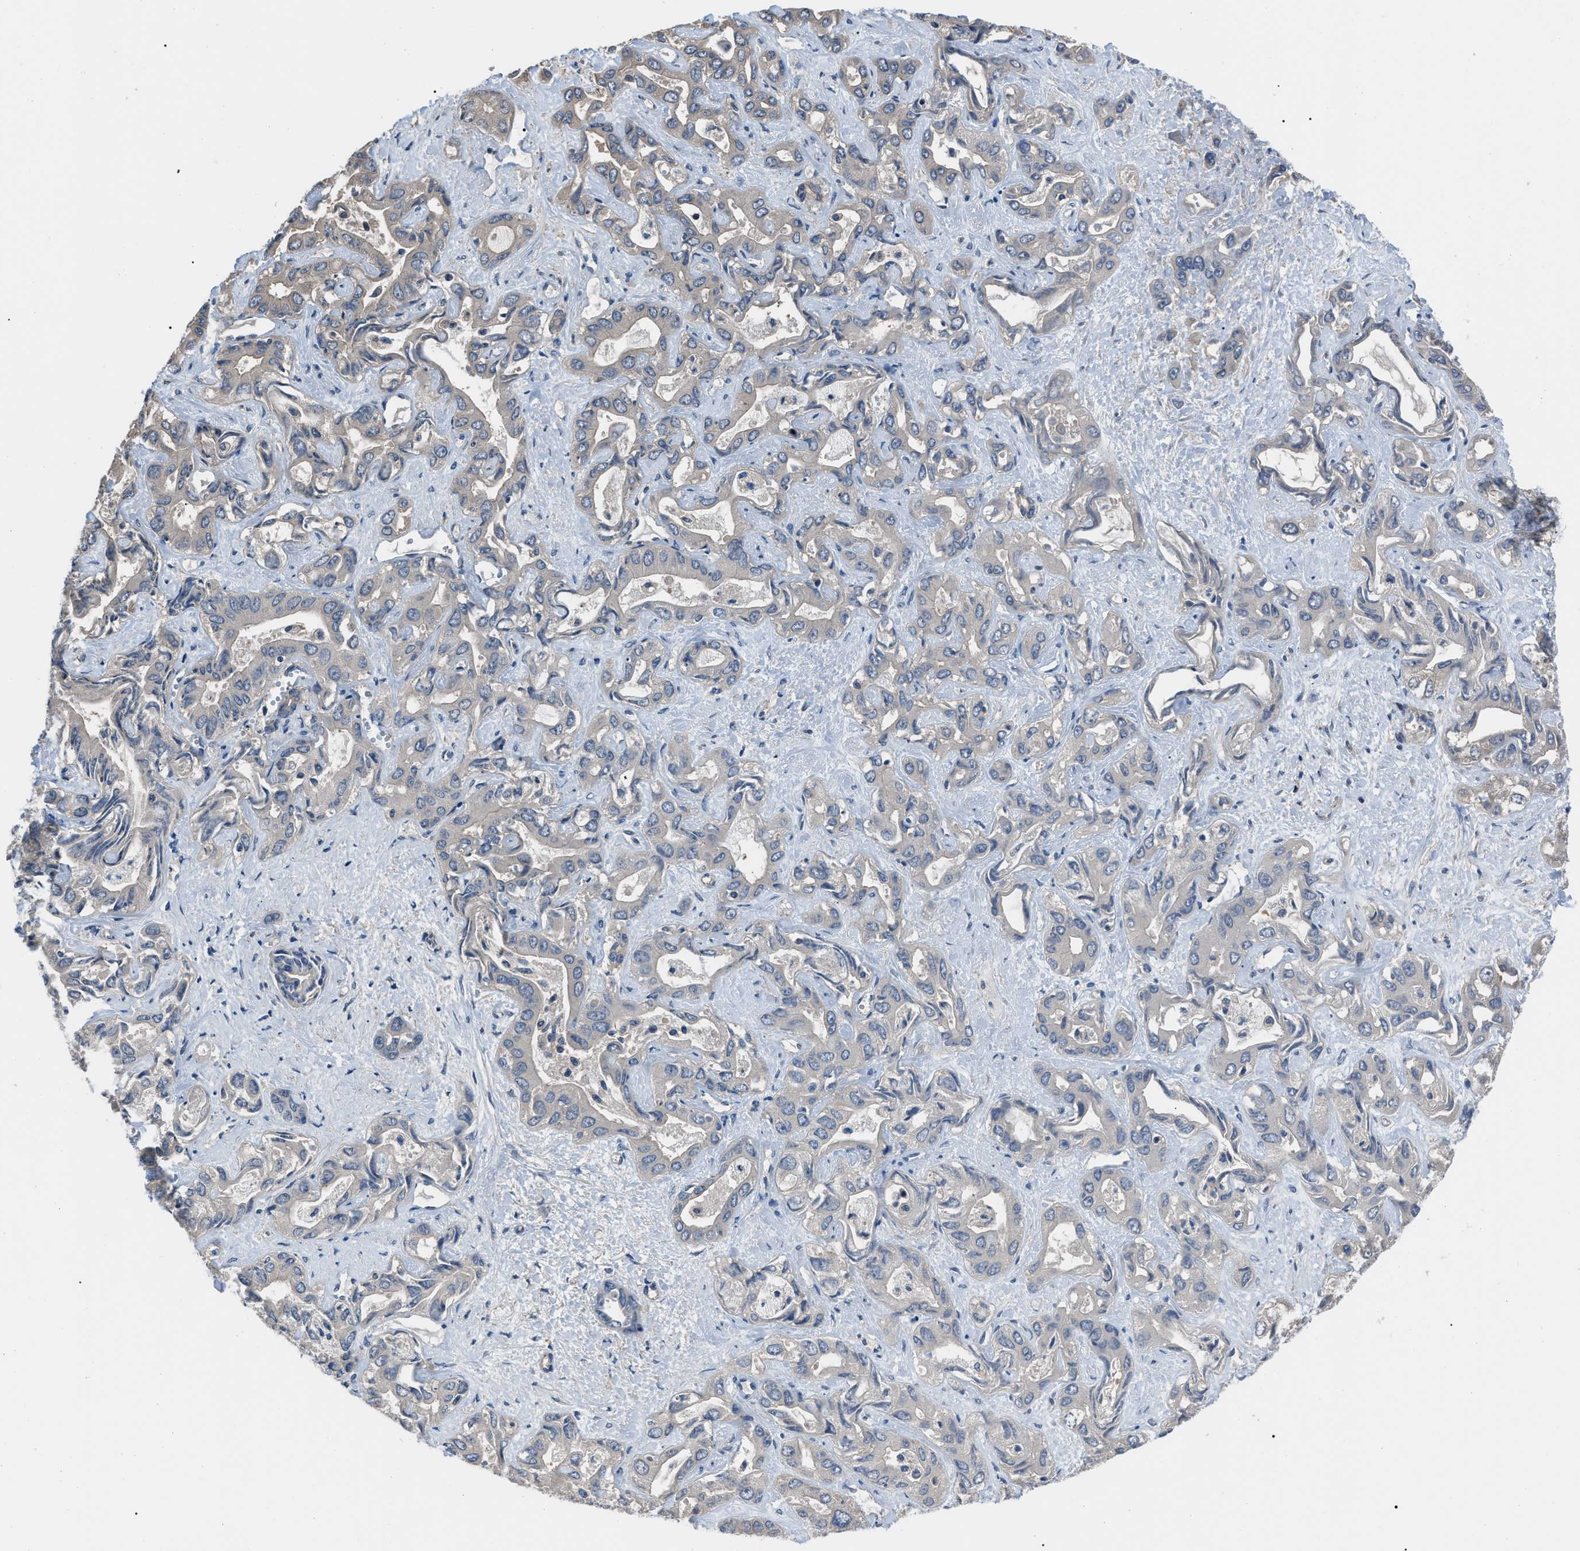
{"staining": {"intensity": "weak", "quantity": ">75%", "location": "cytoplasmic/membranous"}, "tissue": "liver cancer", "cell_type": "Tumor cells", "image_type": "cancer", "snomed": [{"axis": "morphology", "description": "Cholangiocarcinoma"}, {"axis": "topography", "description": "Liver"}], "caption": "Liver cancer stained for a protein (brown) displays weak cytoplasmic/membranous positive staining in about >75% of tumor cells.", "gene": "PDCD5", "patient": {"sex": "female", "age": 52}}